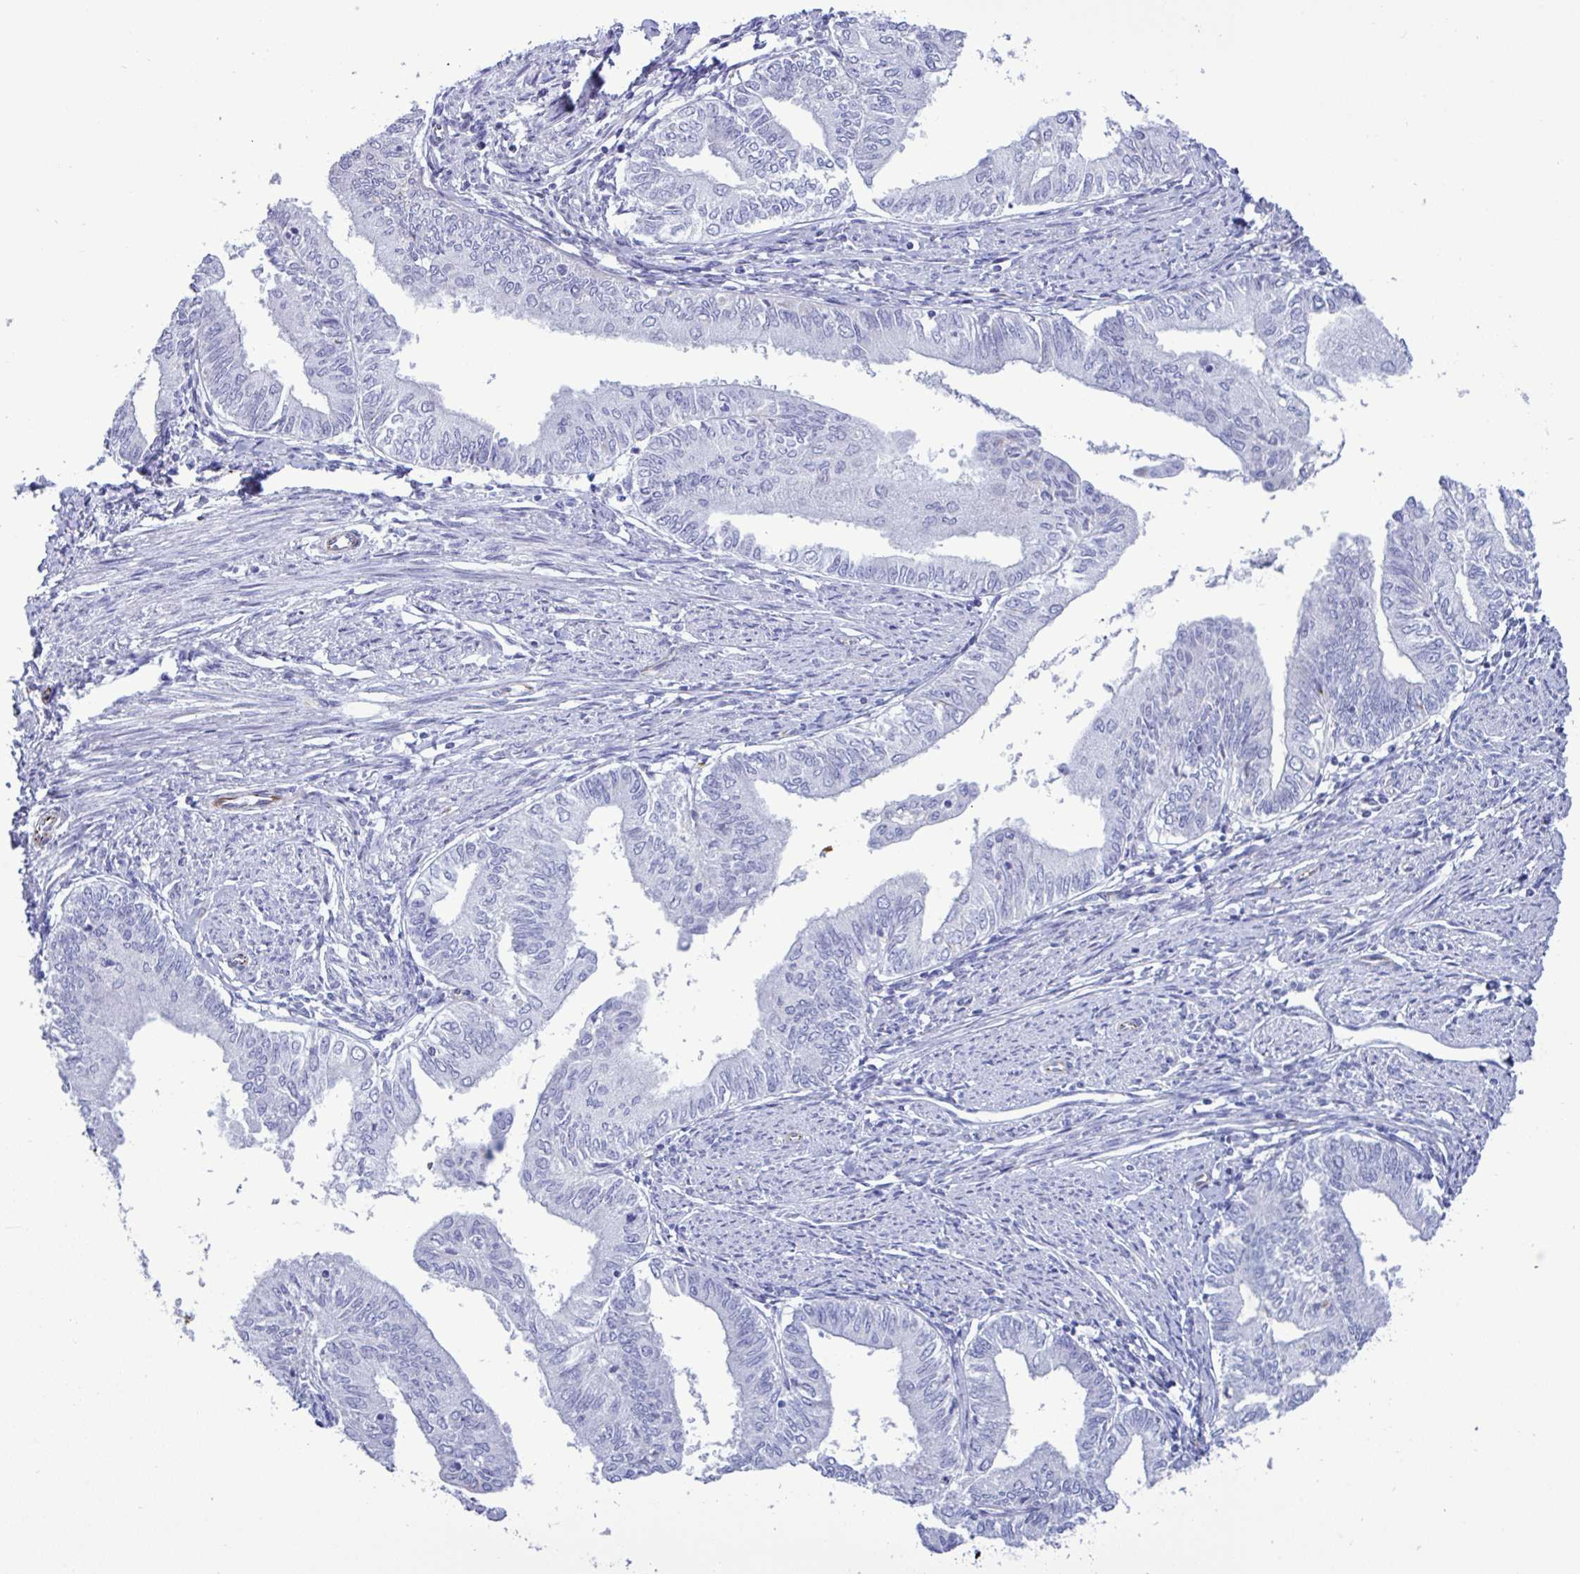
{"staining": {"intensity": "negative", "quantity": "none", "location": "none"}, "tissue": "endometrial cancer", "cell_type": "Tumor cells", "image_type": "cancer", "snomed": [{"axis": "morphology", "description": "Adenocarcinoma, NOS"}, {"axis": "topography", "description": "Endometrium"}], "caption": "A photomicrograph of human endometrial adenocarcinoma is negative for staining in tumor cells.", "gene": "SMAD5", "patient": {"sex": "female", "age": 66}}